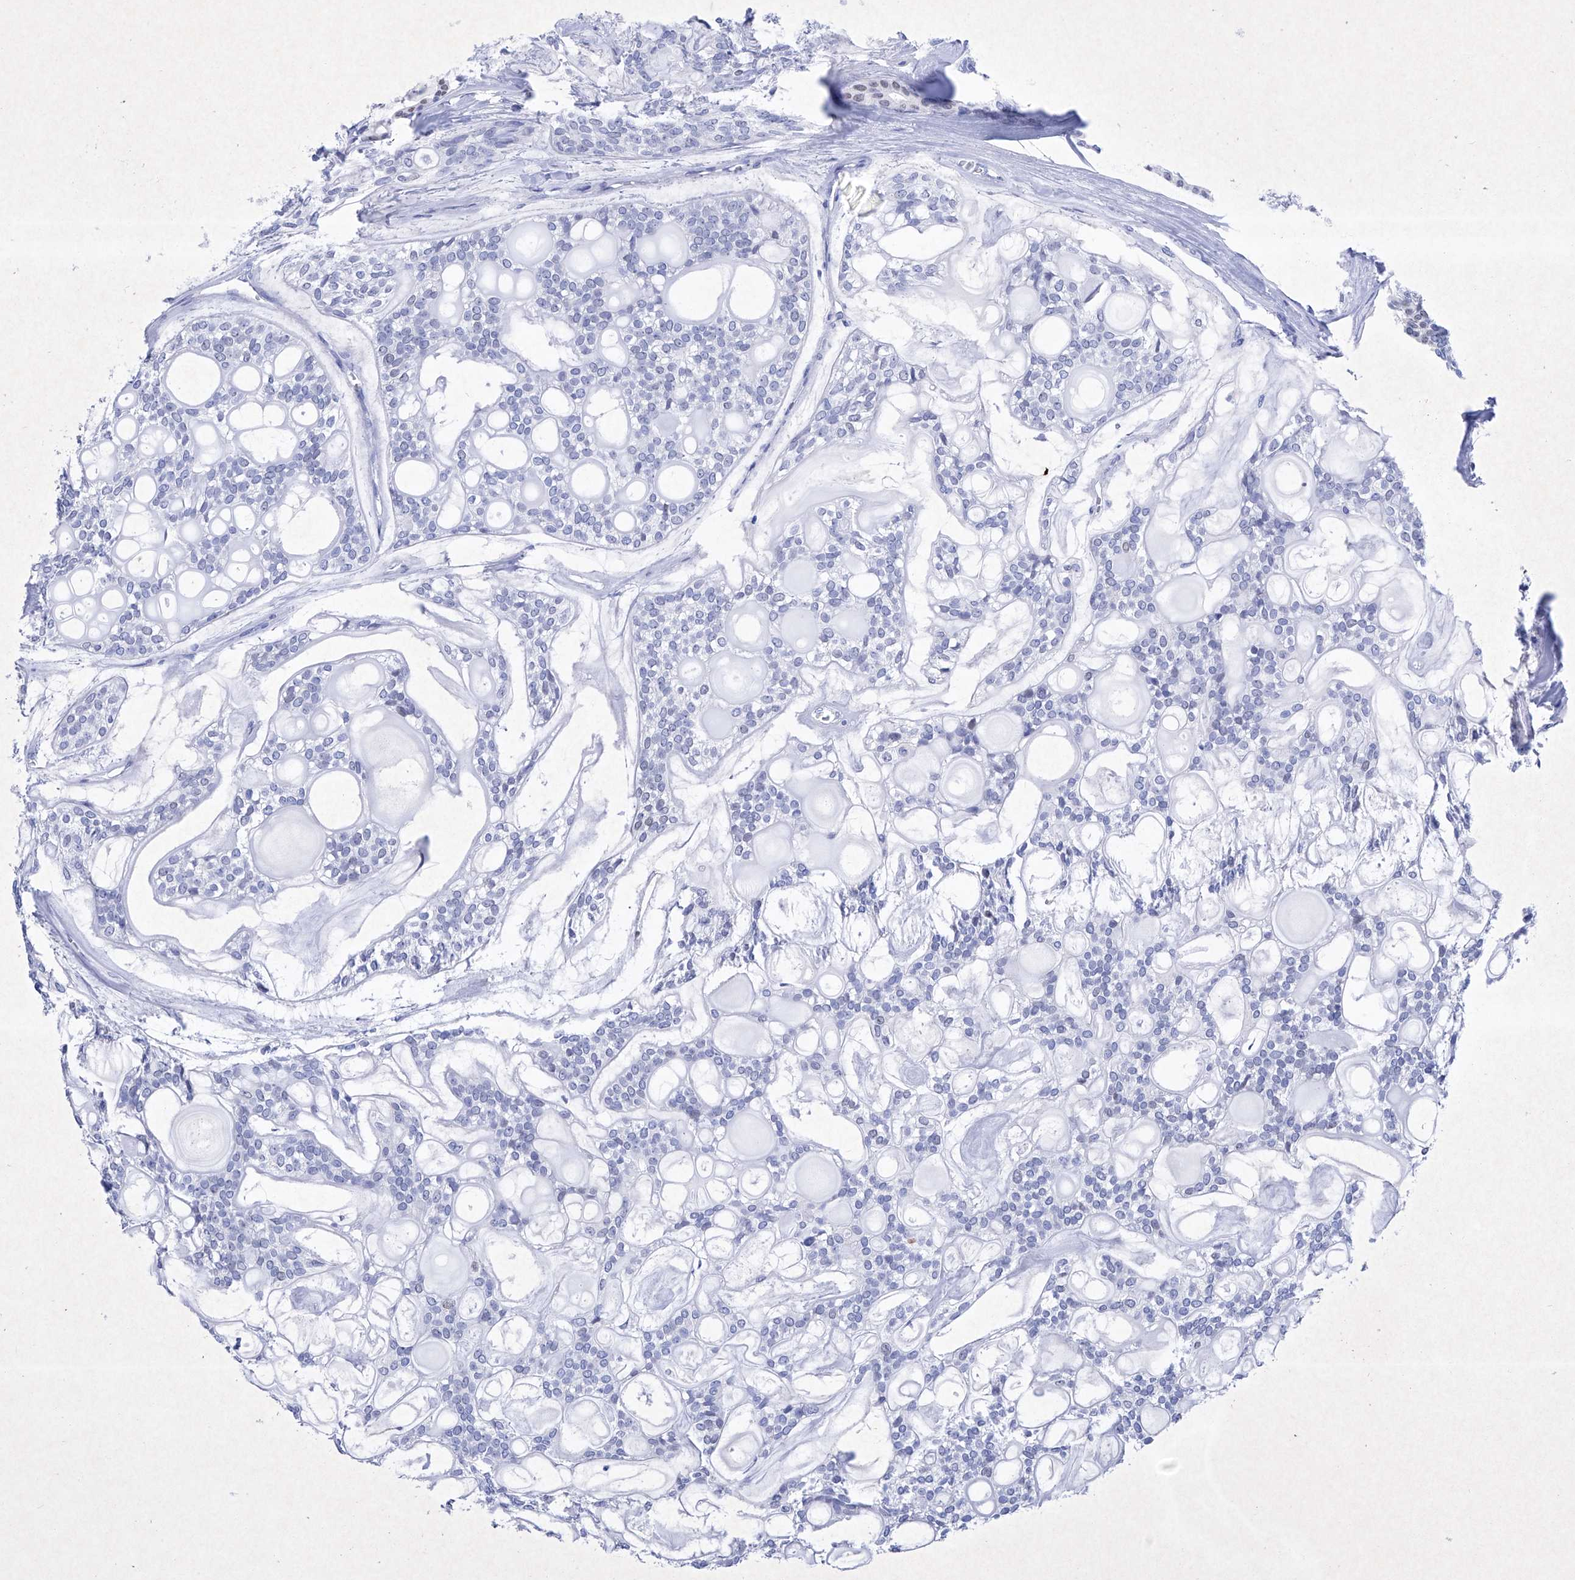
{"staining": {"intensity": "negative", "quantity": "none", "location": "none"}, "tissue": "head and neck cancer", "cell_type": "Tumor cells", "image_type": "cancer", "snomed": [{"axis": "morphology", "description": "Adenocarcinoma, NOS"}, {"axis": "topography", "description": "Head-Neck"}], "caption": "Immunohistochemical staining of human head and neck adenocarcinoma reveals no significant expression in tumor cells.", "gene": "BARX2", "patient": {"sex": "male", "age": 66}}